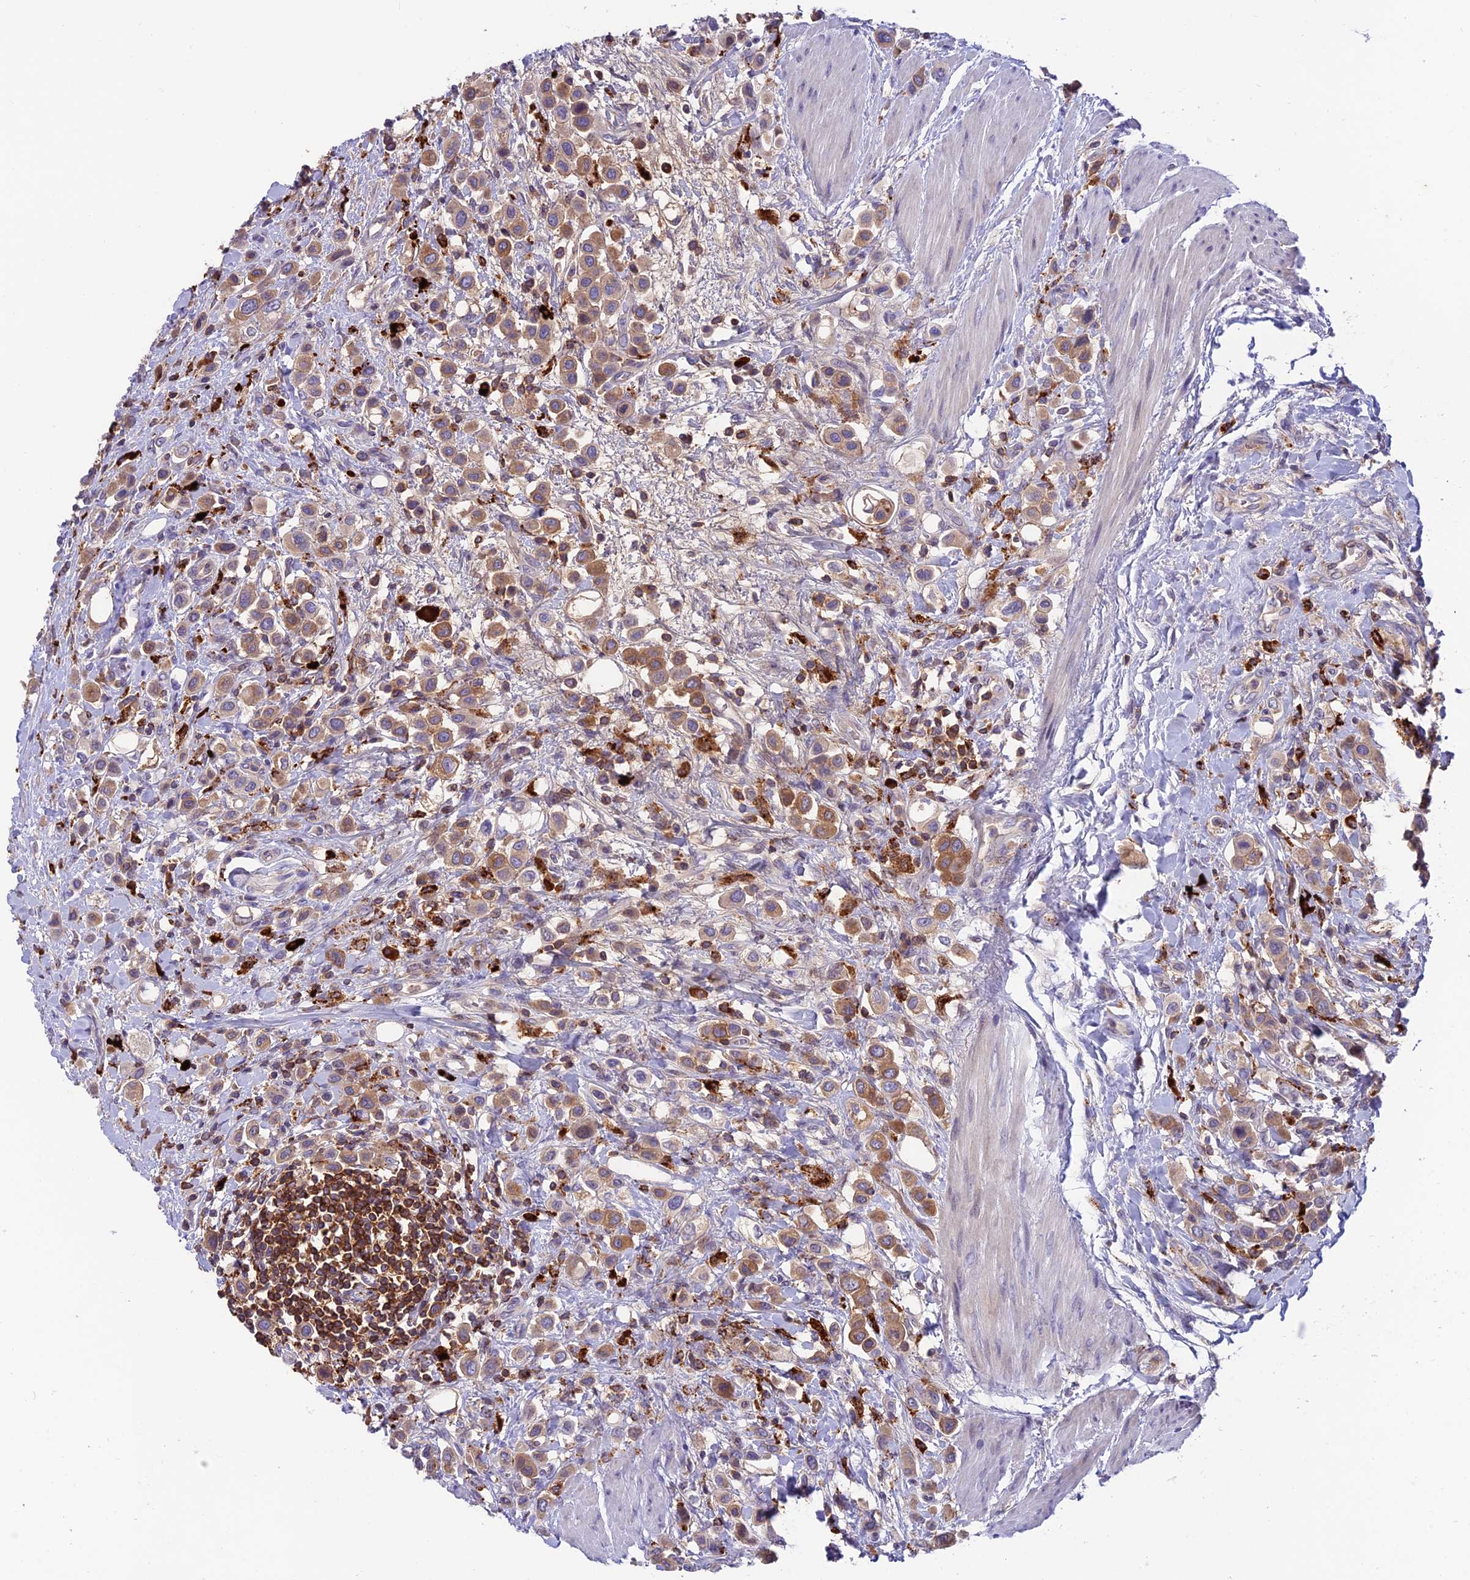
{"staining": {"intensity": "moderate", "quantity": ">75%", "location": "cytoplasmic/membranous"}, "tissue": "urothelial cancer", "cell_type": "Tumor cells", "image_type": "cancer", "snomed": [{"axis": "morphology", "description": "Urothelial carcinoma, High grade"}, {"axis": "topography", "description": "Urinary bladder"}], "caption": "Immunohistochemical staining of urothelial cancer reveals medium levels of moderate cytoplasmic/membranous protein staining in approximately >75% of tumor cells. The protein of interest is stained brown, and the nuclei are stained in blue (DAB (3,3'-diaminobenzidine) IHC with brightfield microscopy, high magnification).", "gene": "ARHGEF18", "patient": {"sex": "male", "age": 50}}